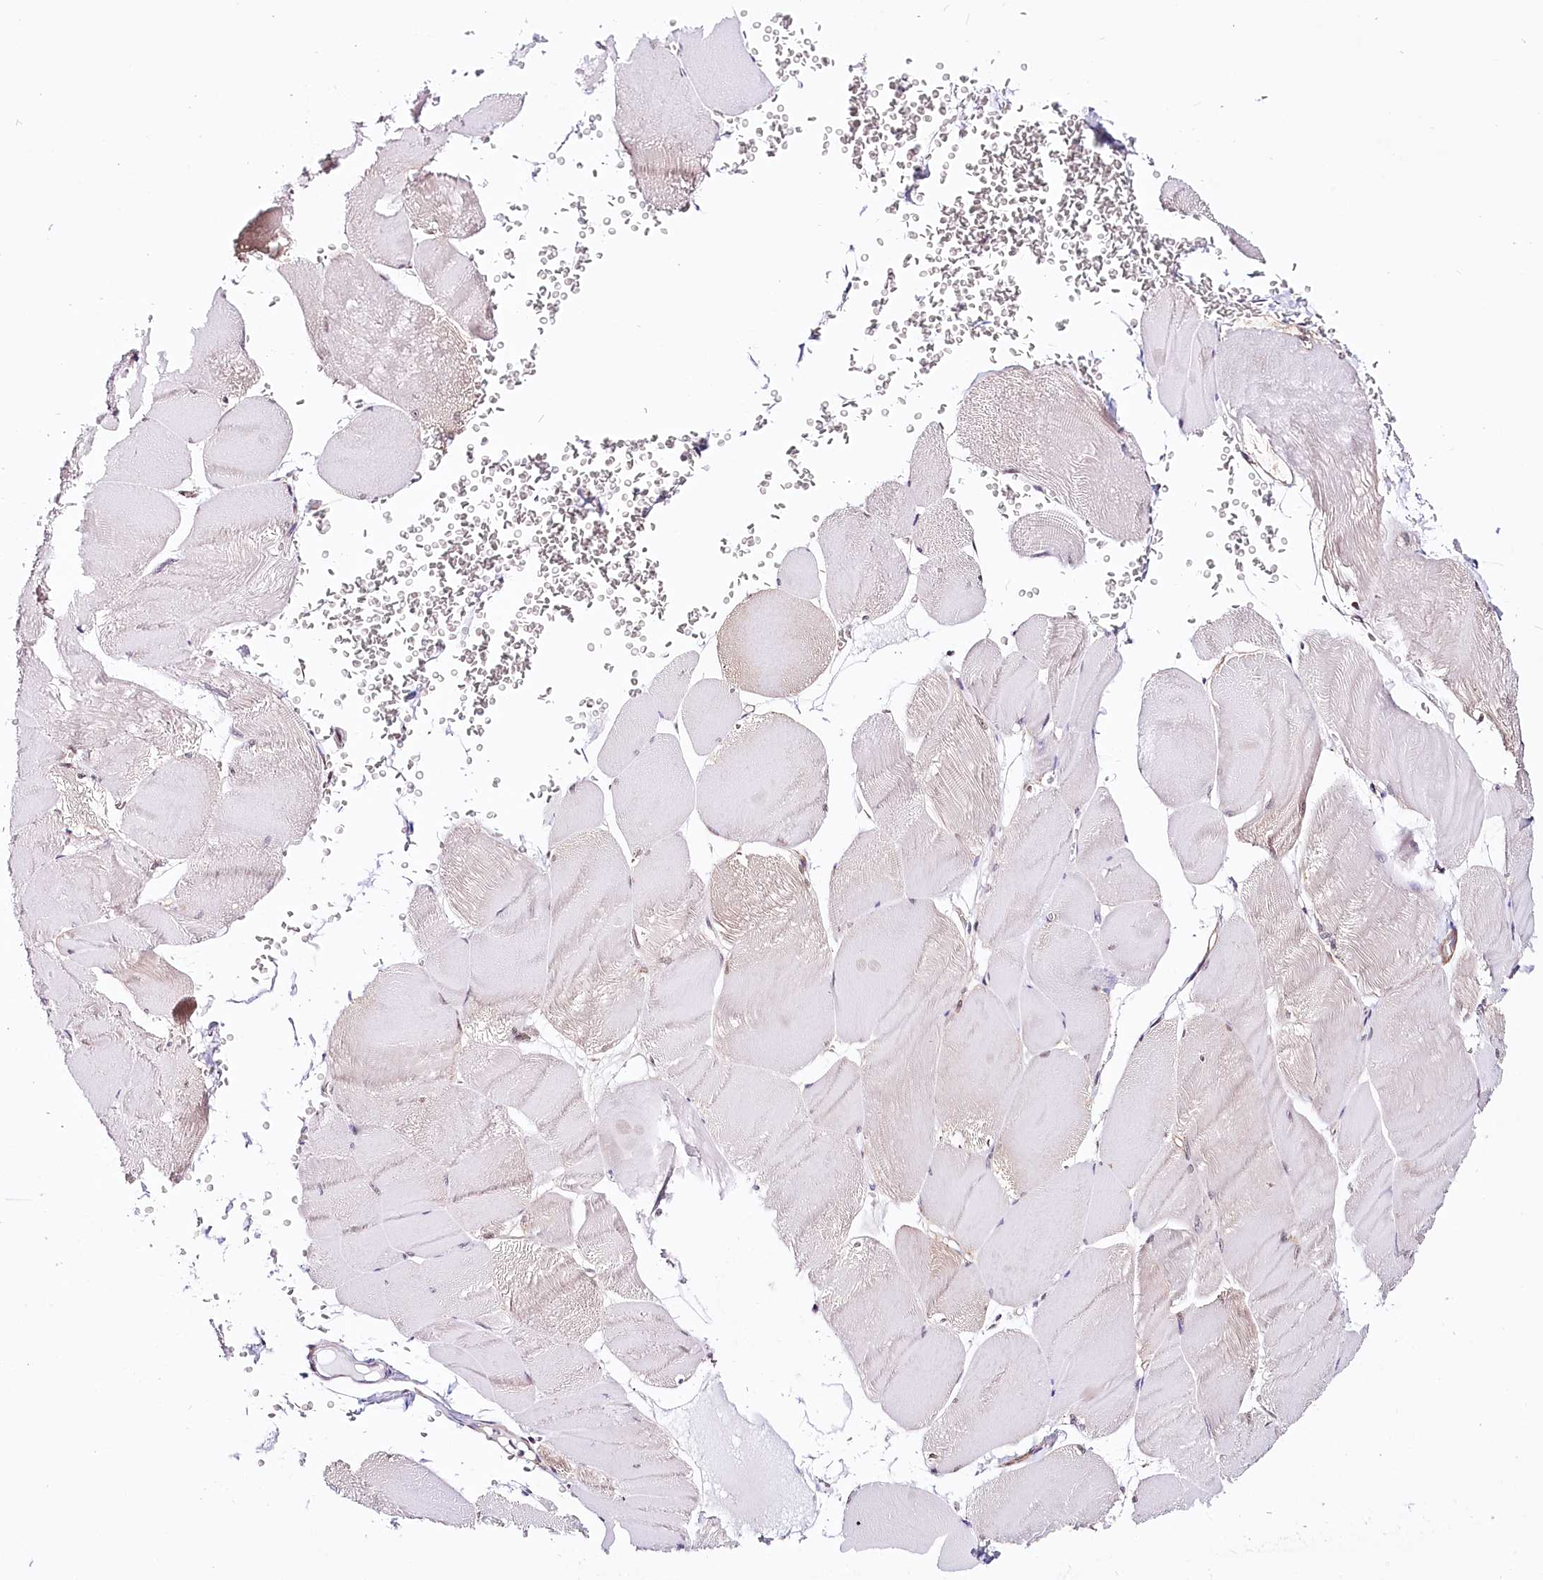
{"staining": {"intensity": "negative", "quantity": "none", "location": "none"}, "tissue": "skeletal muscle", "cell_type": "Myocytes", "image_type": "normal", "snomed": [{"axis": "morphology", "description": "Normal tissue, NOS"}, {"axis": "morphology", "description": "Basal cell carcinoma"}, {"axis": "topography", "description": "Skeletal muscle"}], "caption": "DAB (3,3'-diaminobenzidine) immunohistochemical staining of benign human skeletal muscle demonstrates no significant staining in myocytes. The staining is performed using DAB (3,3'-diaminobenzidine) brown chromogen with nuclei counter-stained in using hematoxylin.", "gene": "PPP2R5B", "patient": {"sex": "female", "age": 64}}